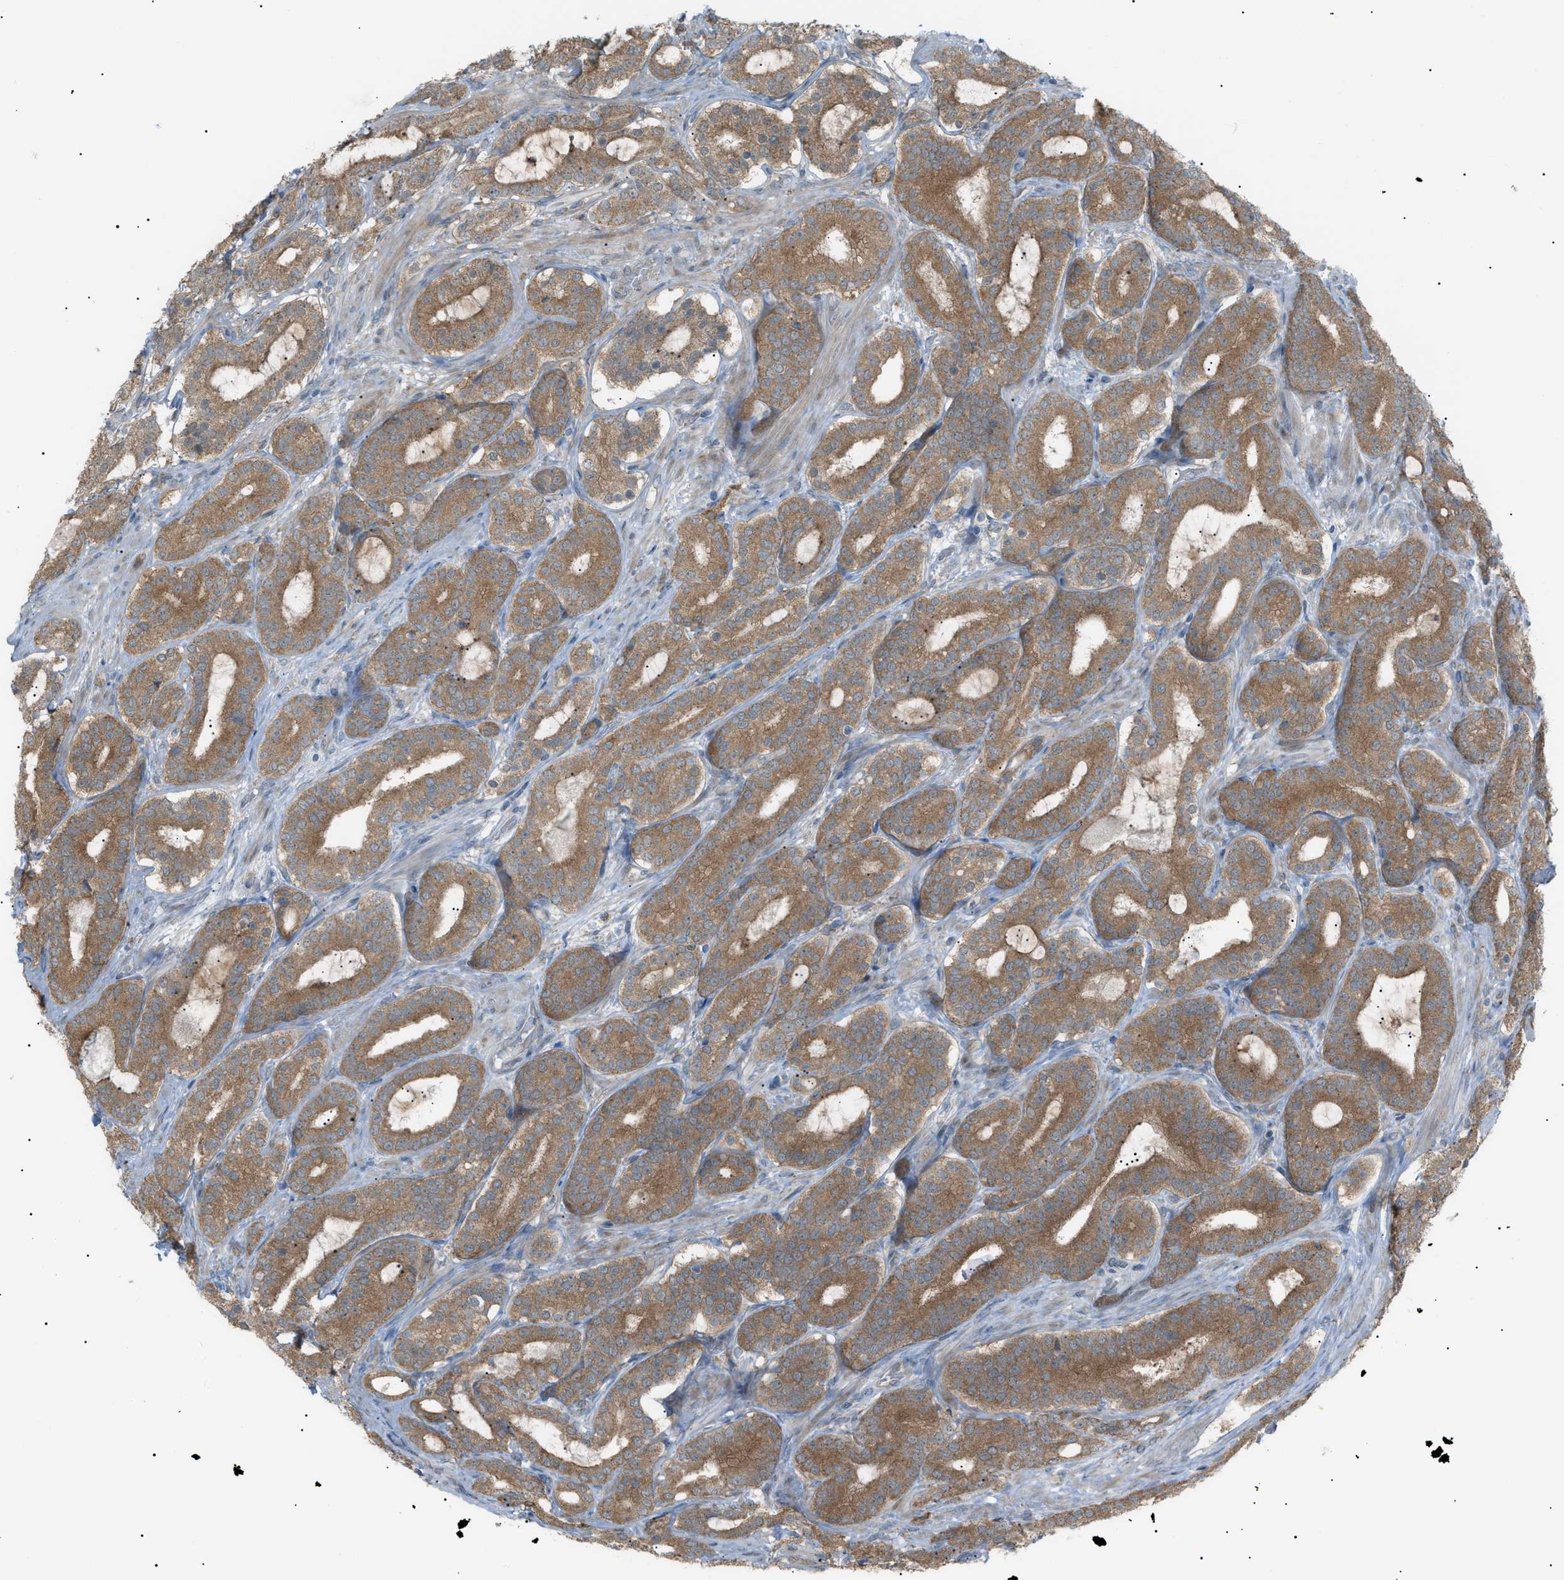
{"staining": {"intensity": "moderate", "quantity": ">75%", "location": "cytoplasmic/membranous"}, "tissue": "prostate cancer", "cell_type": "Tumor cells", "image_type": "cancer", "snomed": [{"axis": "morphology", "description": "Adenocarcinoma, High grade"}, {"axis": "topography", "description": "Prostate"}], "caption": "About >75% of tumor cells in human prostate high-grade adenocarcinoma show moderate cytoplasmic/membranous protein positivity as visualized by brown immunohistochemical staining.", "gene": "LPIN2", "patient": {"sex": "male", "age": 60}}